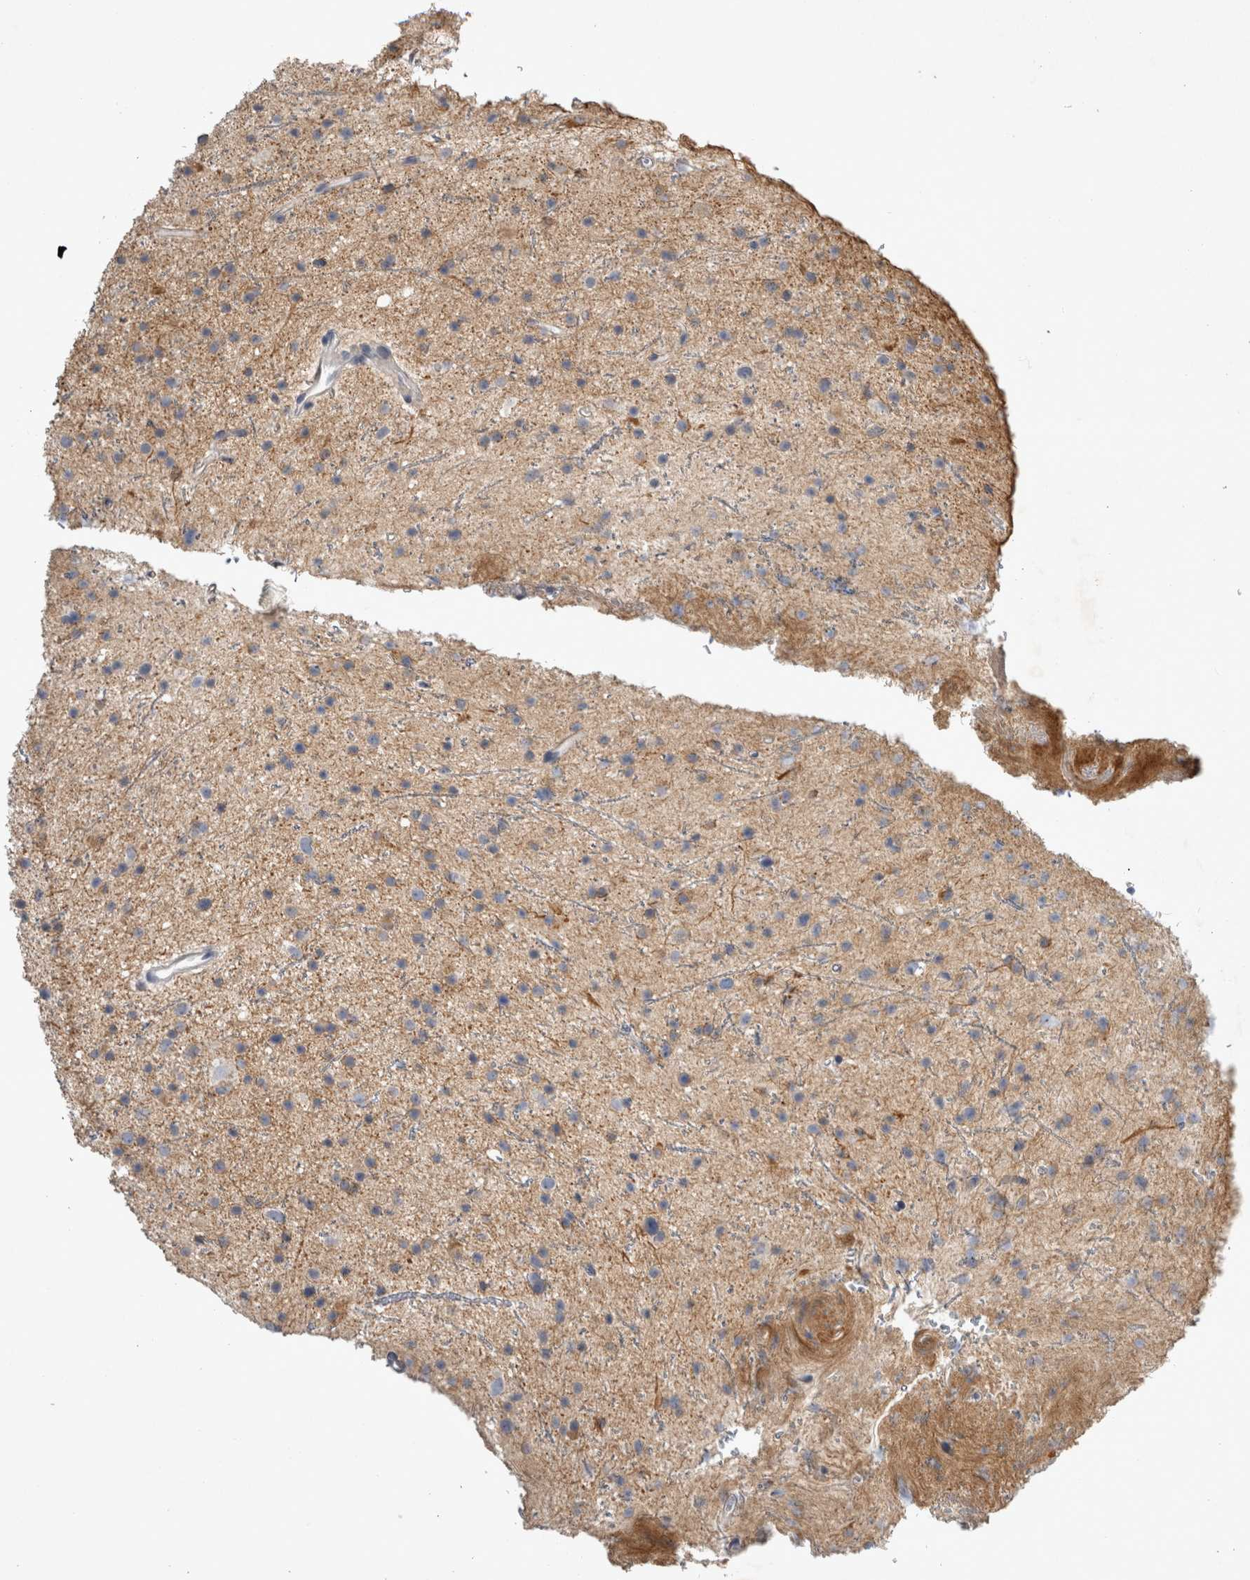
{"staining": {"intensity": "weak", "quantity": ">75%", "location": "cytoplasmic/membranous"}, "tissue": "glioma", "cell_type": "Tumor cells", "image_type": "cancer", "snomed": [{"axis": "morphology", "description": "Glioma, malignant, Low grade"}, {"axis": "topography", "description": "Cerebral cortex"}], "caption": "Immunohistochemical staining of human low-grade glioma (malignant) shows low levels of weak cytoplasmic/membranous protein positivity in approximately >75% of tumor cells.", "gene": "SLC22A11", "patient": {"sex": "female", "age": 39}}